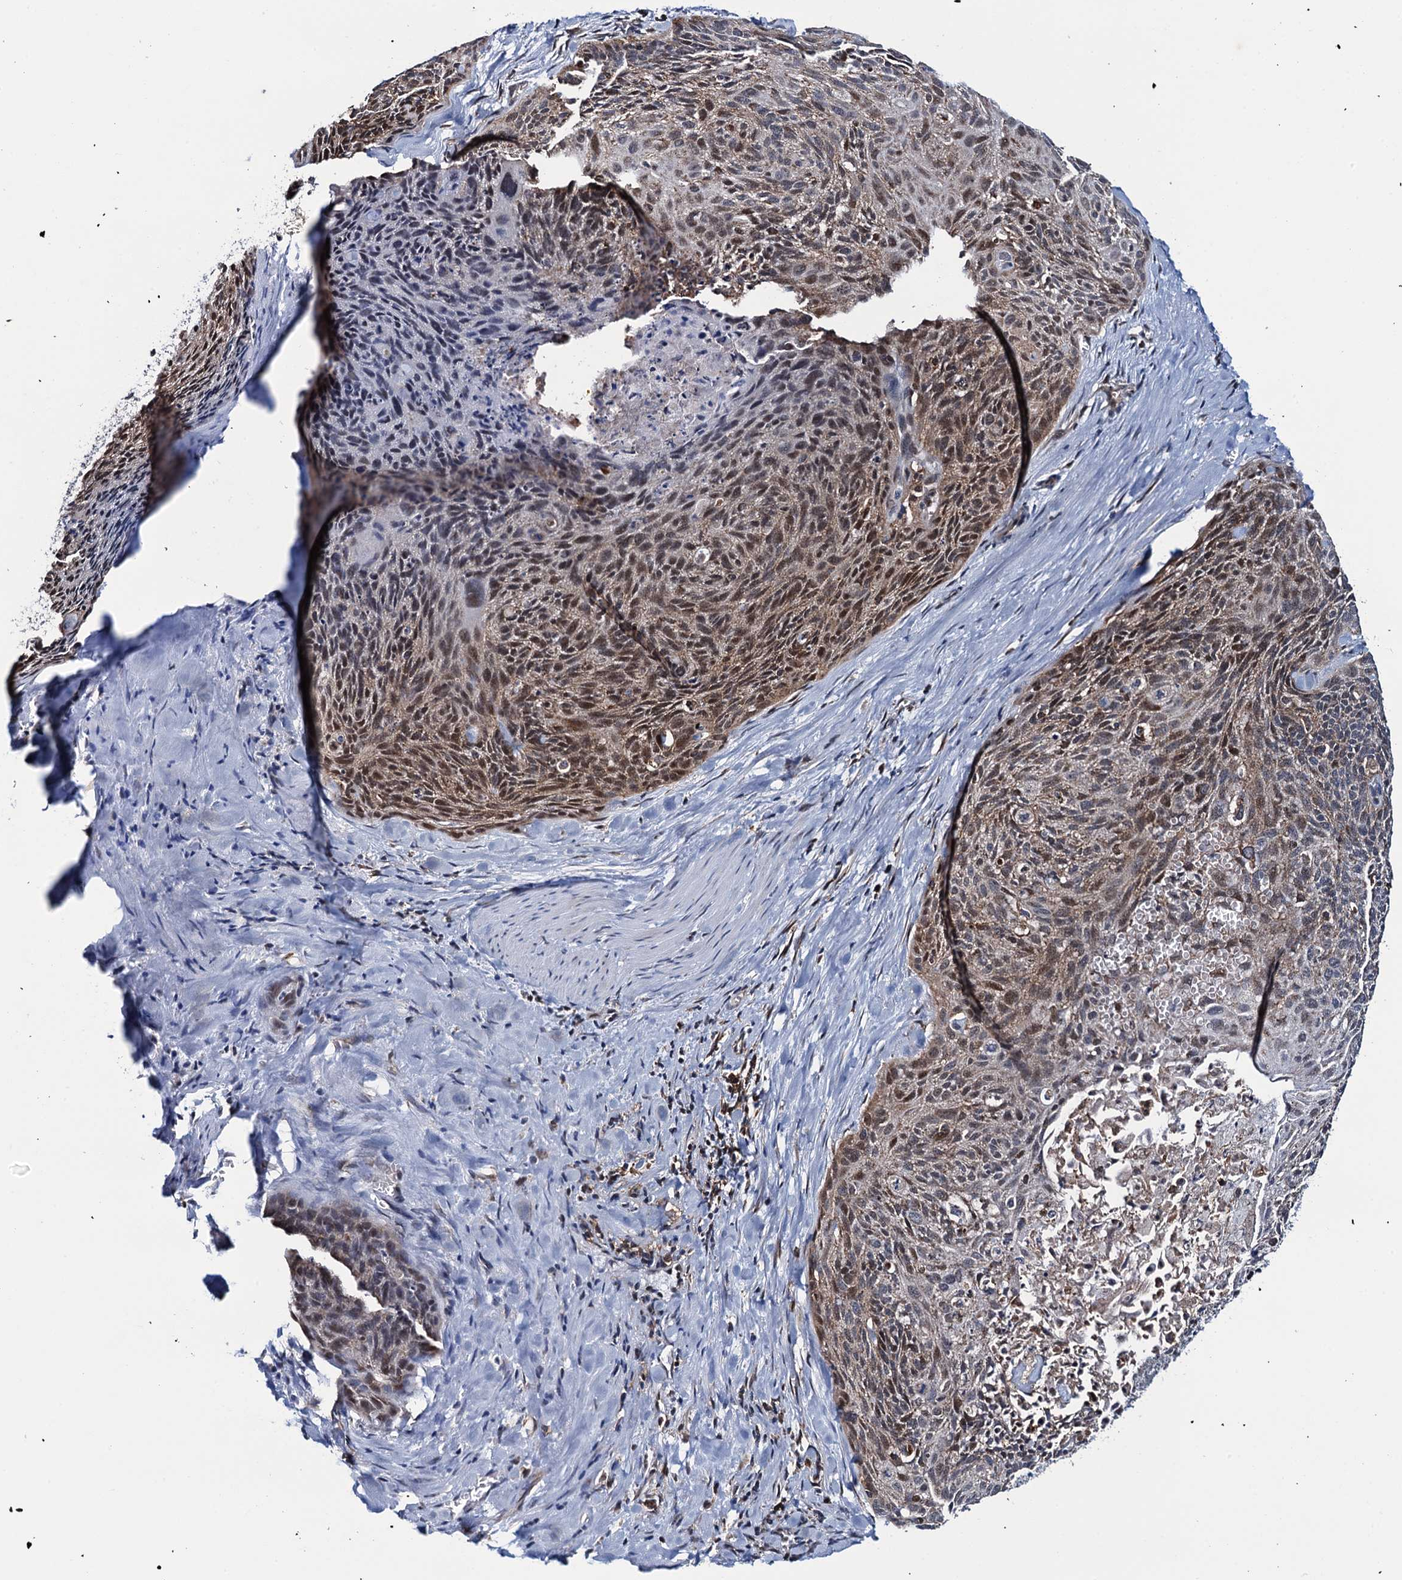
{"staining": {"intensity": "moderate", "quantity": "<25%", "location": "nuclear"}, "tissue": "cervical cancer", "cell_type": "Tumor cells", "image_type": "cancer", "snomed": [{"axis": "morphology", "description": "Squamous cell carcinoma, NOS"}, {"axis": "topography", "description": "Cervix"}], "caption": "Approximately <25% of tumor cells in human squamous cell carcinoma (cervical) show moderate nuclear protein positivity as visualized by brown immunohistochemical staining.", "gene": "CCDC102A", "patient": {"sex": "female", "age": 55}}